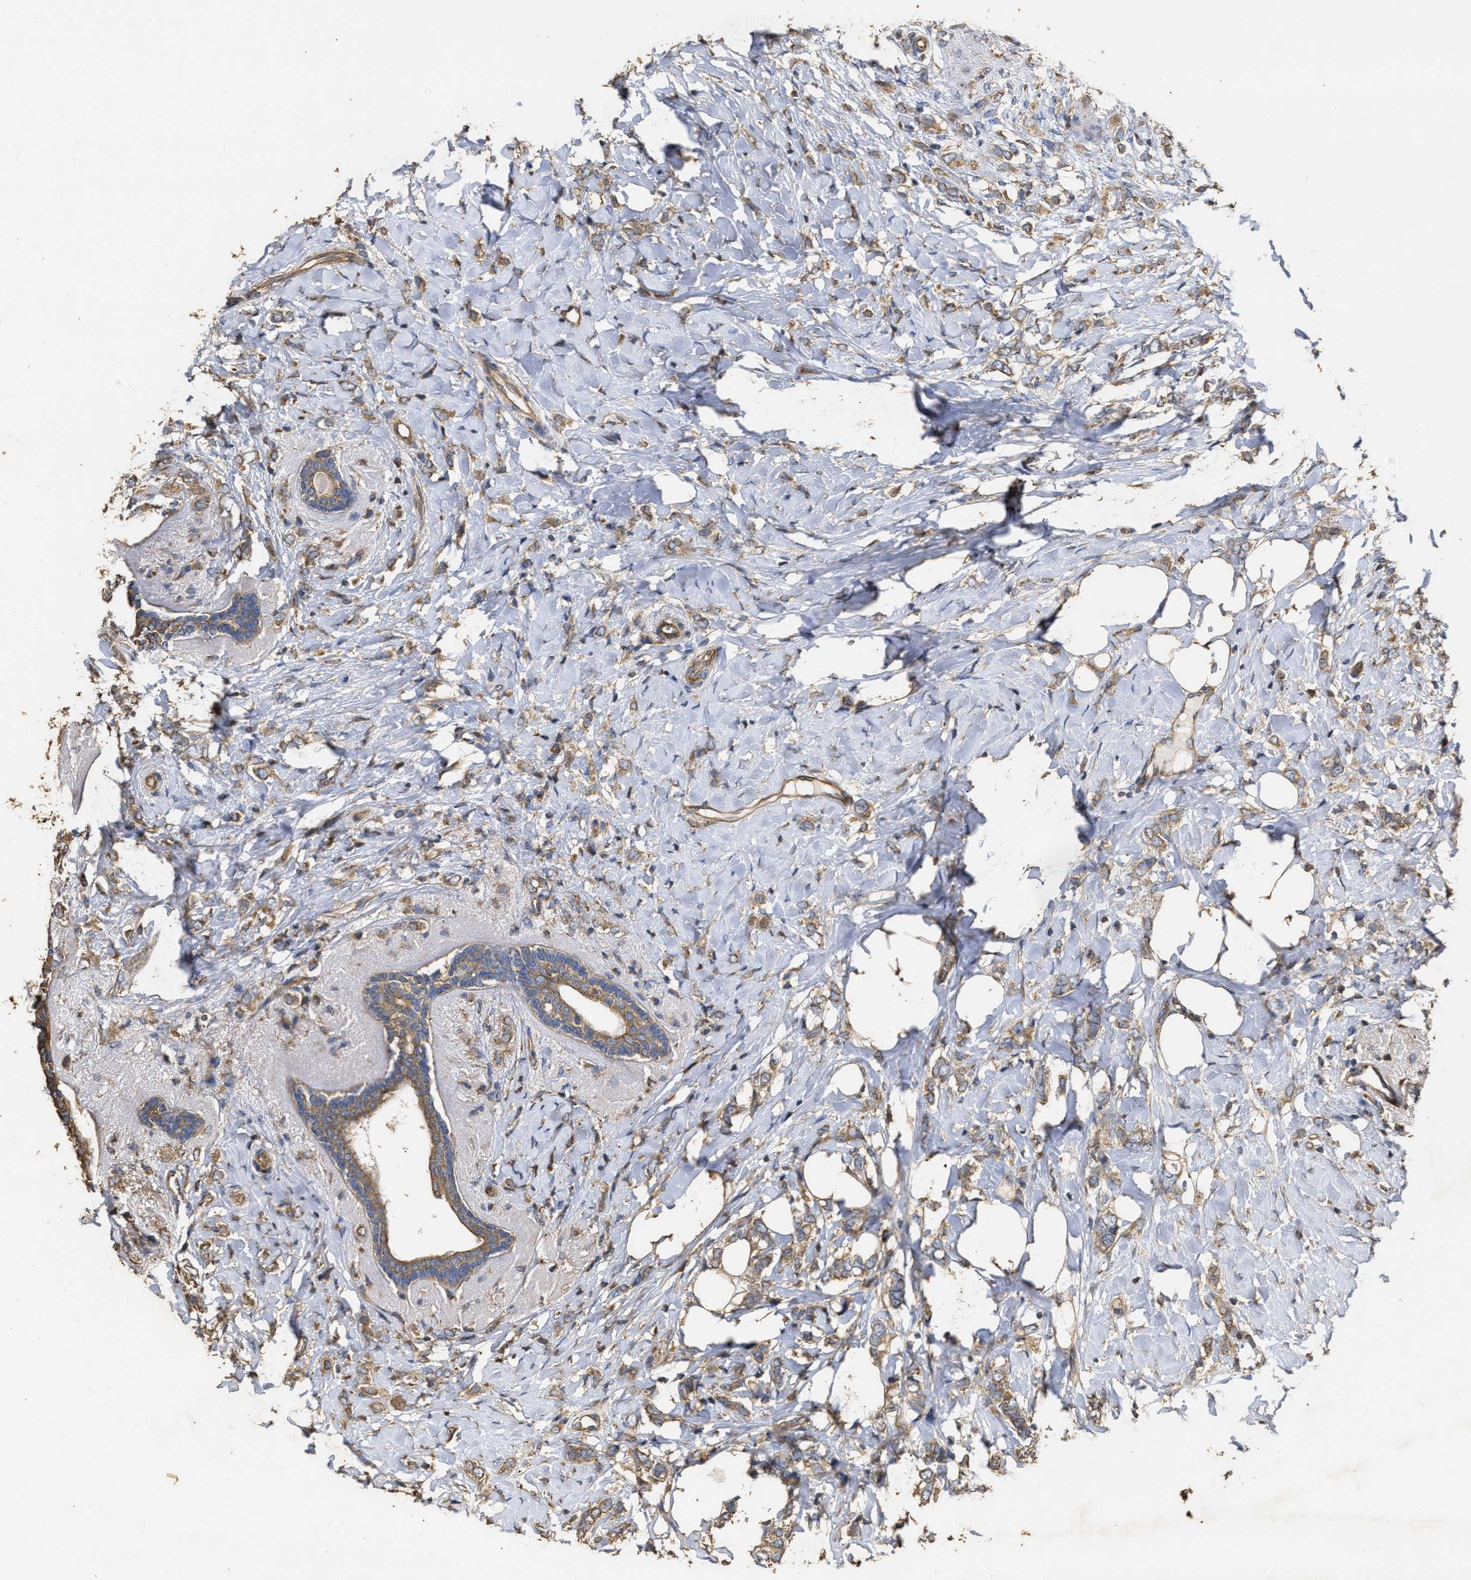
{"staining": {"intensity": "moderate", "quantity": ">75%", "location": "cytoplasmic/membranous"}, "tissue": "breast cancer", "cell_type": "Tumor cells", "image_type": "cancer", "snomed": [{"axis": "morphology", "description": "Normal tissue, NOS"}, {"axis": "morphology", "description": "Lobular carcinoma"}, {"axis": "topography", "description": "Breast"}], "caption": "Moderate cytoplasmic/membranous expression is present in about >75% of tumor cells in breast cancer. (DAB IHC with brightfield microscopy, high magnification).", "gene": "NAV1", "patient": {"sex": "female", "age": 47}}